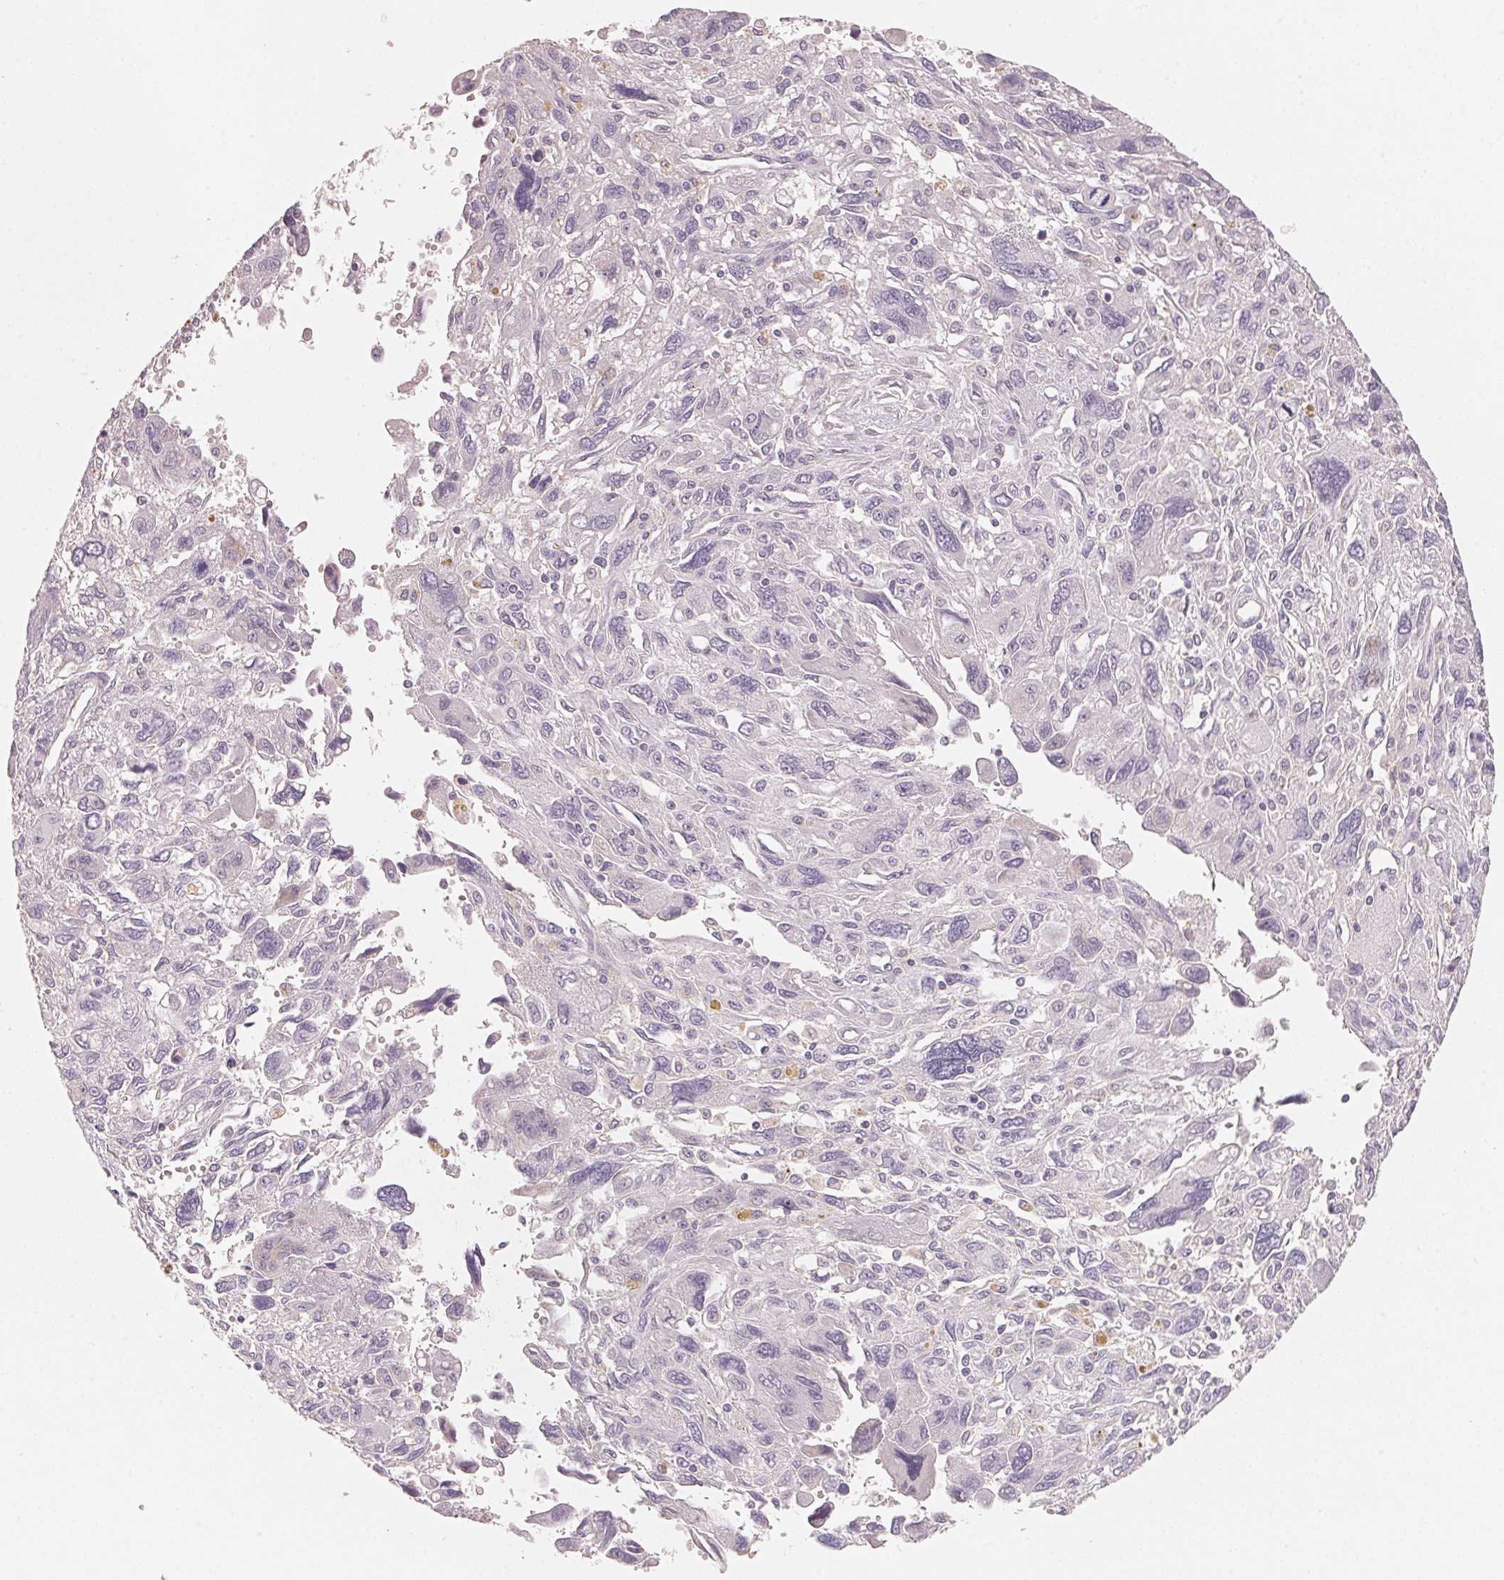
{"staining": {"intensity": "negative", "quantity": "none", "location": "none"}, "tissue": "pancreatic cancer", "cell_type": "Tumor cells", "image_type": "cancer", "snomed": [{"axis": "morphology", "description": "Adenocarcinoma, NOS"}, {"axis": "topography", "description": "Pancreas"}], "caption": "This is an immunohistochemistry photomicrograph of pancreatic adenocarcinoma. There is no expression in tumor cells.", "gene": "TP53AIP1", "patient": {"sex": "female", "age": 47}}